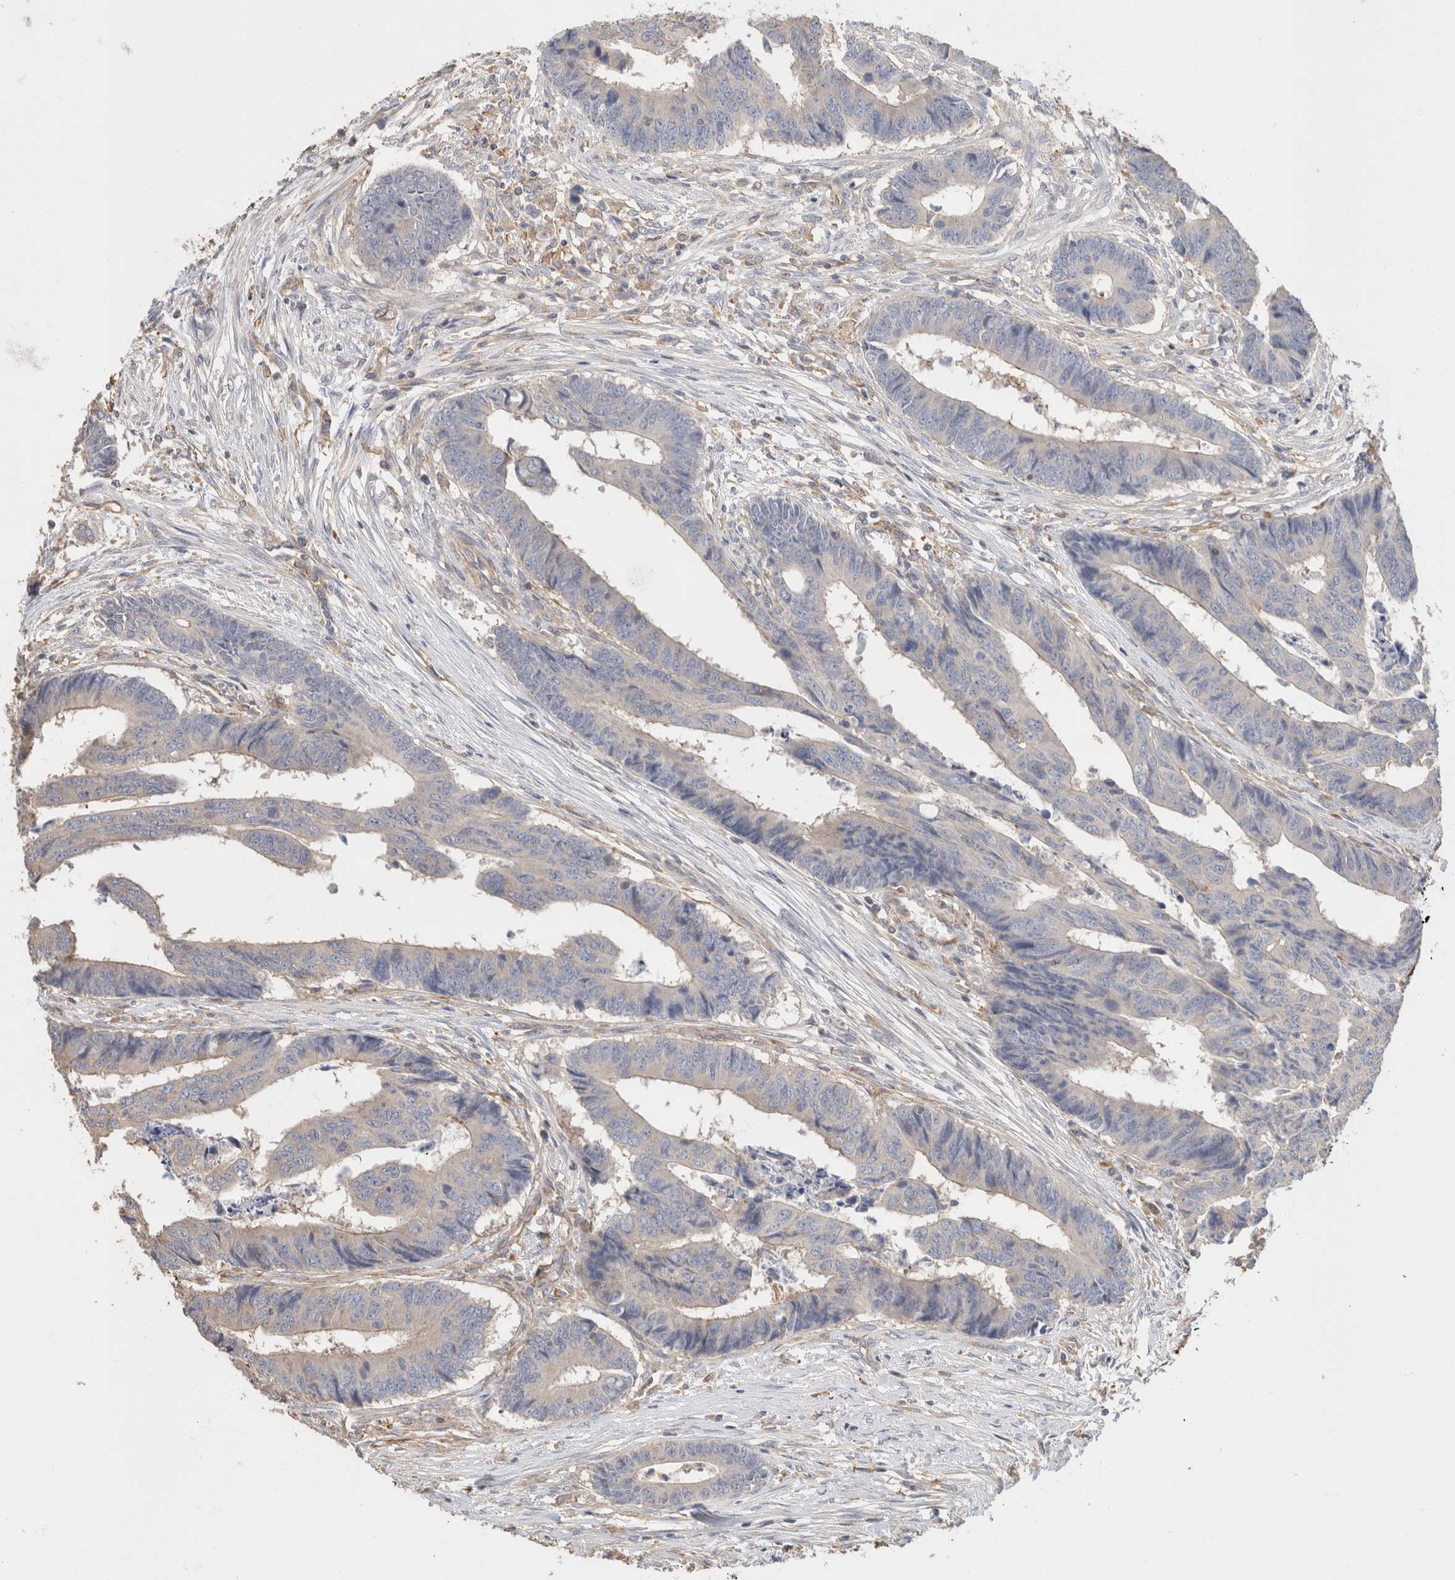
{"staining": {"intensity": "negative", "quantity": "none", "location": "none"}, "tissue": "colorectal cancer", "cell_type": "Tumor cells", "image_type": "cancer", "snomed": [{"axis": "morphology", "description": "Adenocarcinoma, NOS"}, {"axis": "topography", "description": "Rectum"}], "caption": "A high-resolution micrograph shows immunohistochemistry (IHC) staining of colorectal cancer (adenocarcinoma), which reveals no significant positivity in tumor cells.", "gene": "CFAP418", "patient": {"sex": "male", "age": 84}}